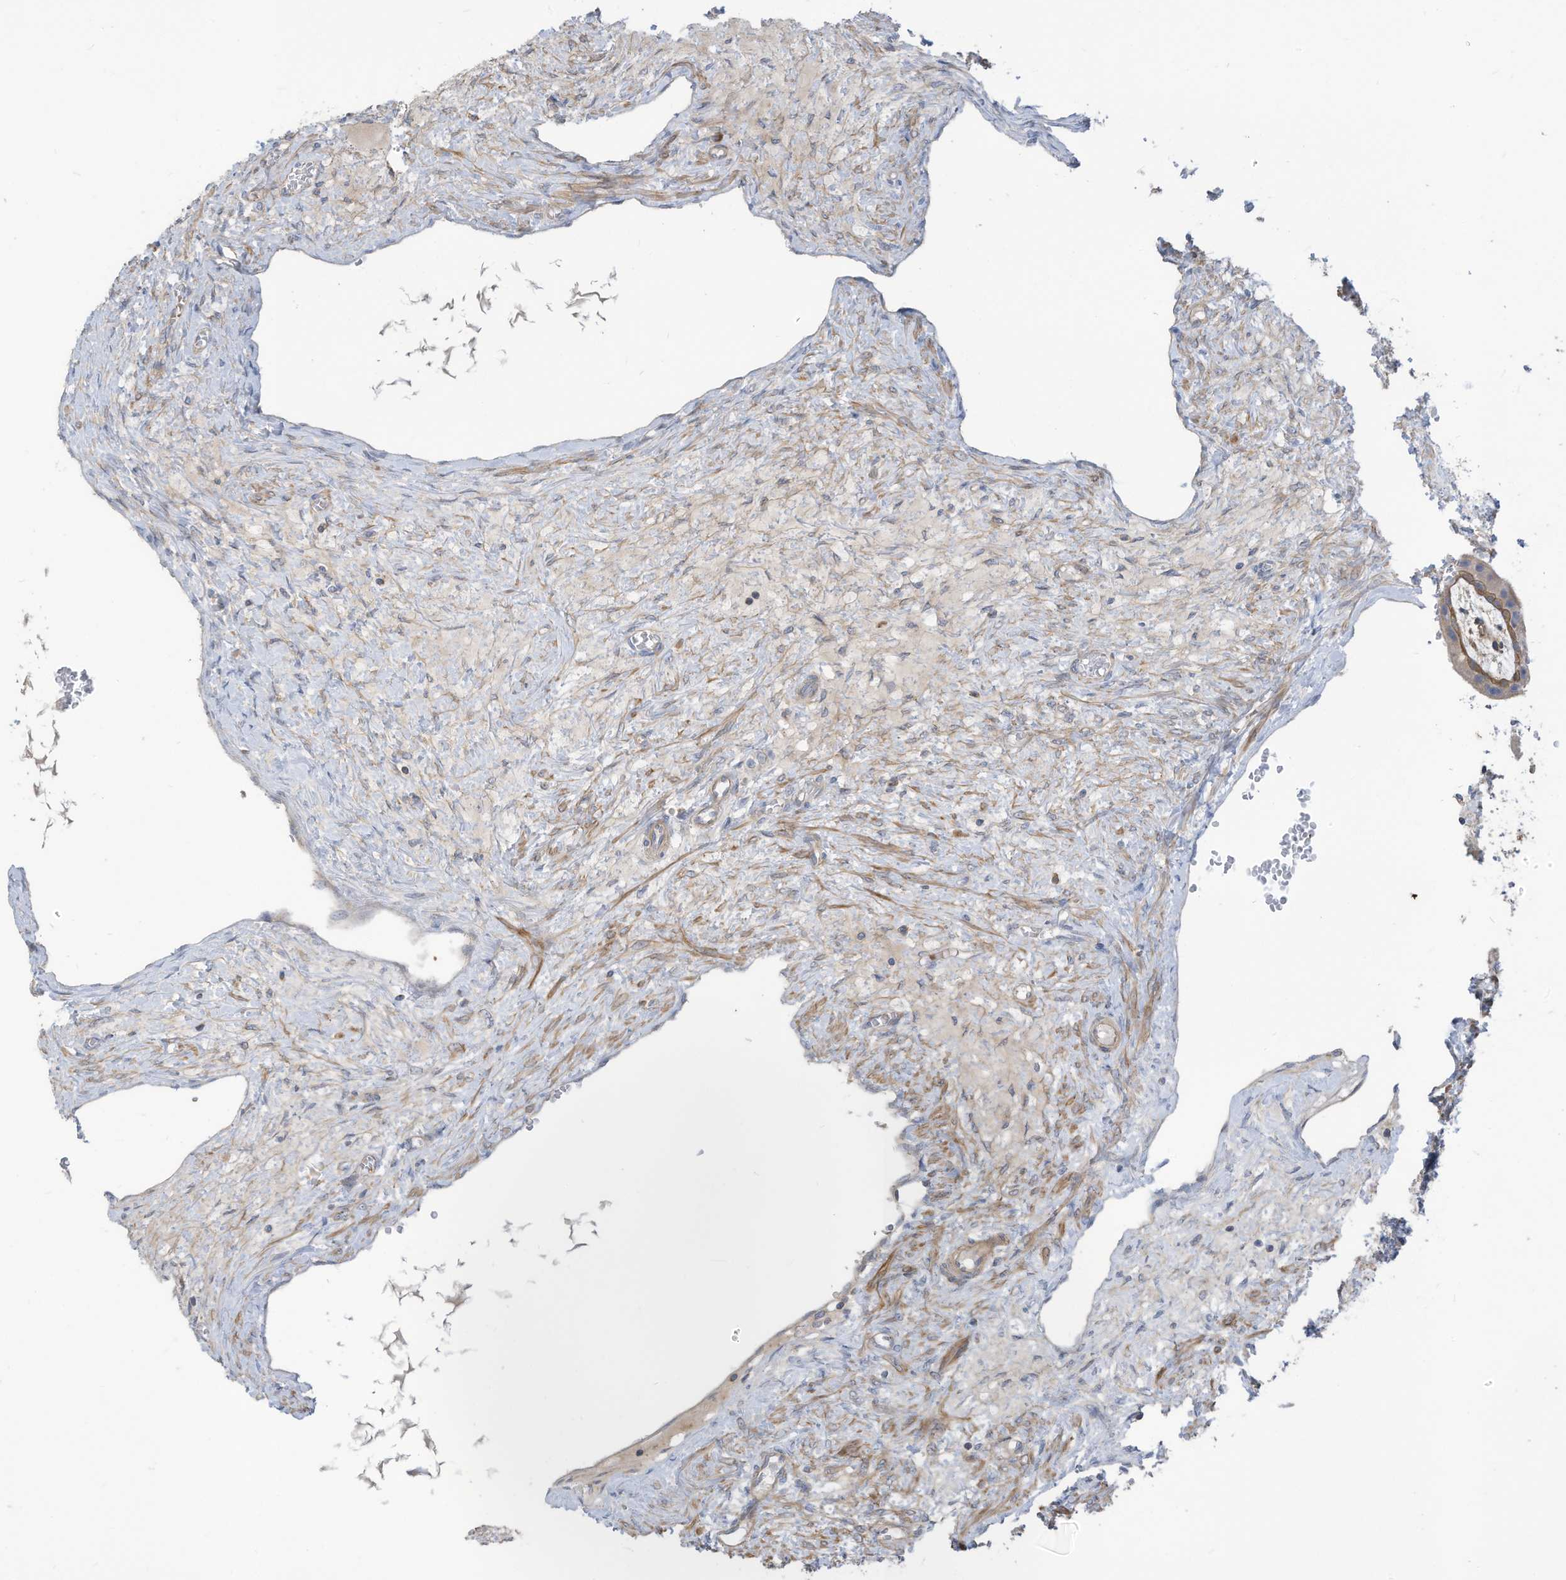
{"staining": {"intensity": "negative", "quantity": "none", "location": "none"}, "tissue": "ovary", "cell_type": "Ovarian stroma cells", "image_type": "normal", "snomed": [{"axis": "morphology", "description": "Normal tissue, NOS"}, {"axis": "topography", "description": "Ovary"}], "caption": "Protein analysis of benign ovary exhibits no significant positivity in ovarian stroma cells. Nuclei are stained in blue.", "gene": "GTPBP2", "patient": {"sex": "female", "age": 27}}